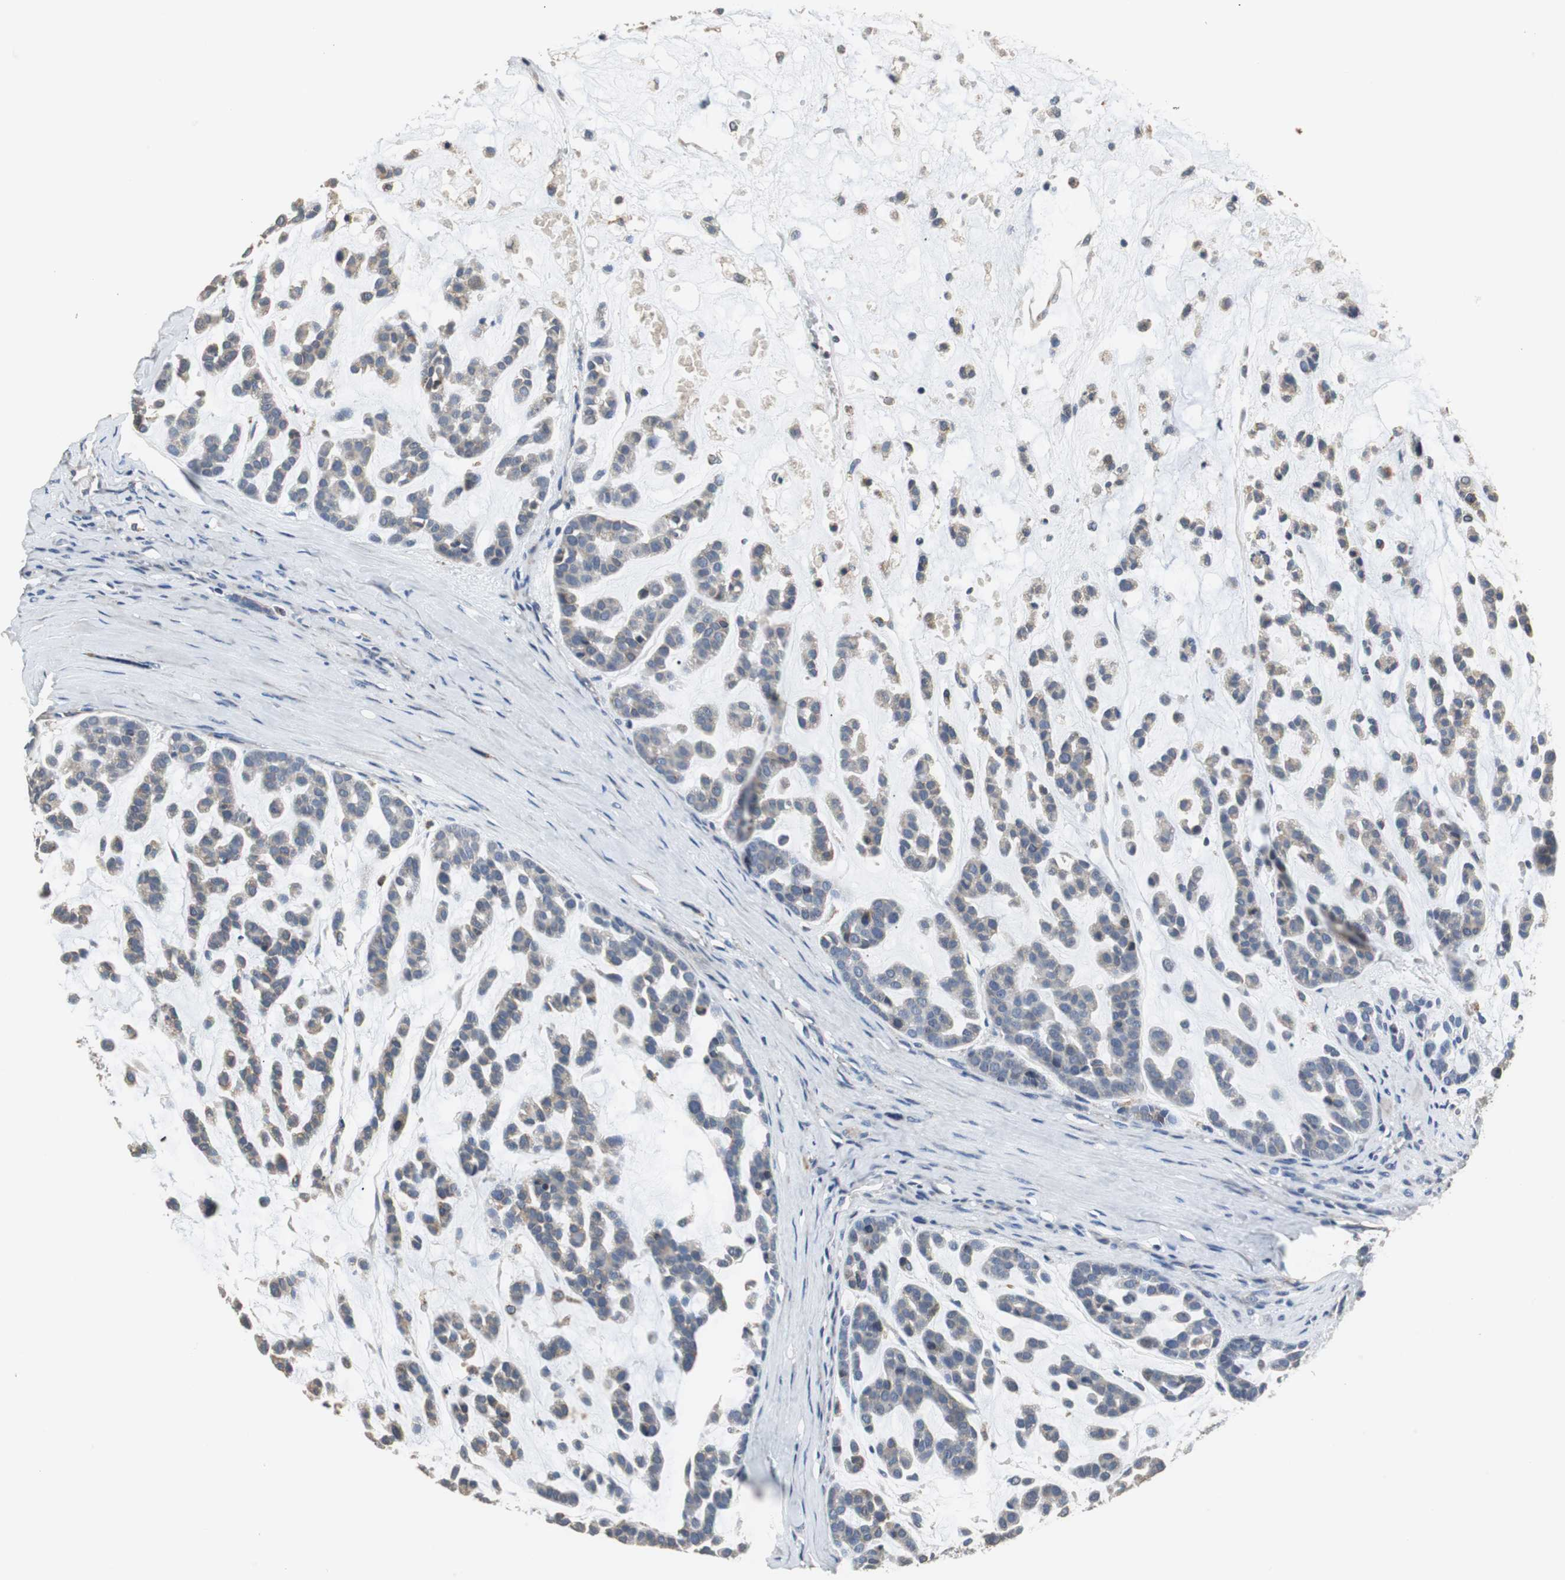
{"staining": {"intensity": "weak", "quantity": ">75%", "location": "cytoplasmic/membranous"}, "tissue": "head and neck cancer", "cell_type": "Tumor cells", "image_type": "cancer", "snomed": [{"axis": "morphology", "description": "Adenocarcinoma, NOS"}, {"axis": "morphology", "description": "Adenoma, NOS"}, {"axis": "topography", "description": "Head-Neck"}], "caption": "Immunohistochemical staining of adenocarcinoma (head and neck) reveals low levels of weak cytoplasmic/membranous staining in approximately >75% of tumor cells. (DAB = brown stain, brightfield microscopy at high magnification).", "gene": "HMGCL", "patient": {"sex": "female", "age": 55}}